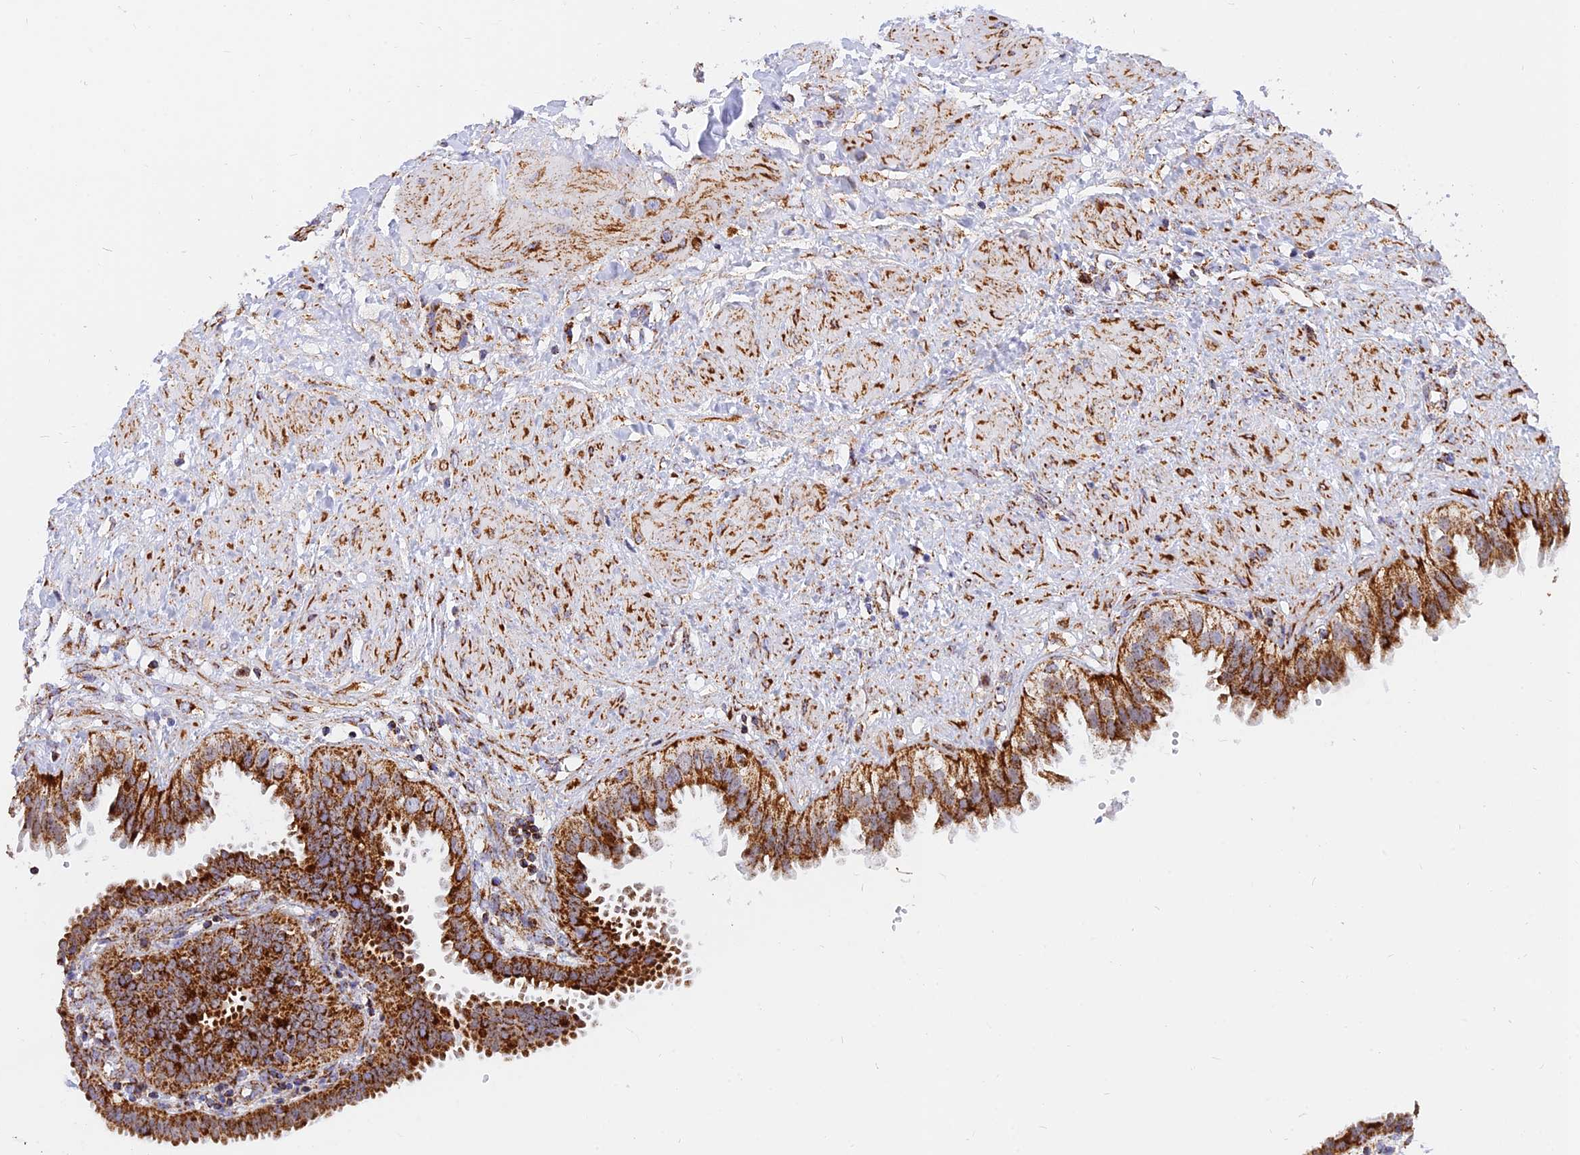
{"staining": {"intensity": "strong", "quantity": ">75%", "location": "cytoplasmic/membranous"}, "tissue": "fallopian tube", "cell_type": "Glandular cells", "image_type": "normal", "snomed": [{"axis": "morphology", "description": "Normal tissue, NOS"}, {"axis": "topography", "description": "Fallopian tube"}, {"axis": "topography", "description": "Placenta"}], "caption": "Immunohistochemistry (IHC) (DAB) staining of unremarkable fallopian tube reveals strong cytoplasmic/membranous protein expression in approximately >75% of glandular cells.", "gene": "NDUFB6", "patient": {"sex": "female", "age": 34}}